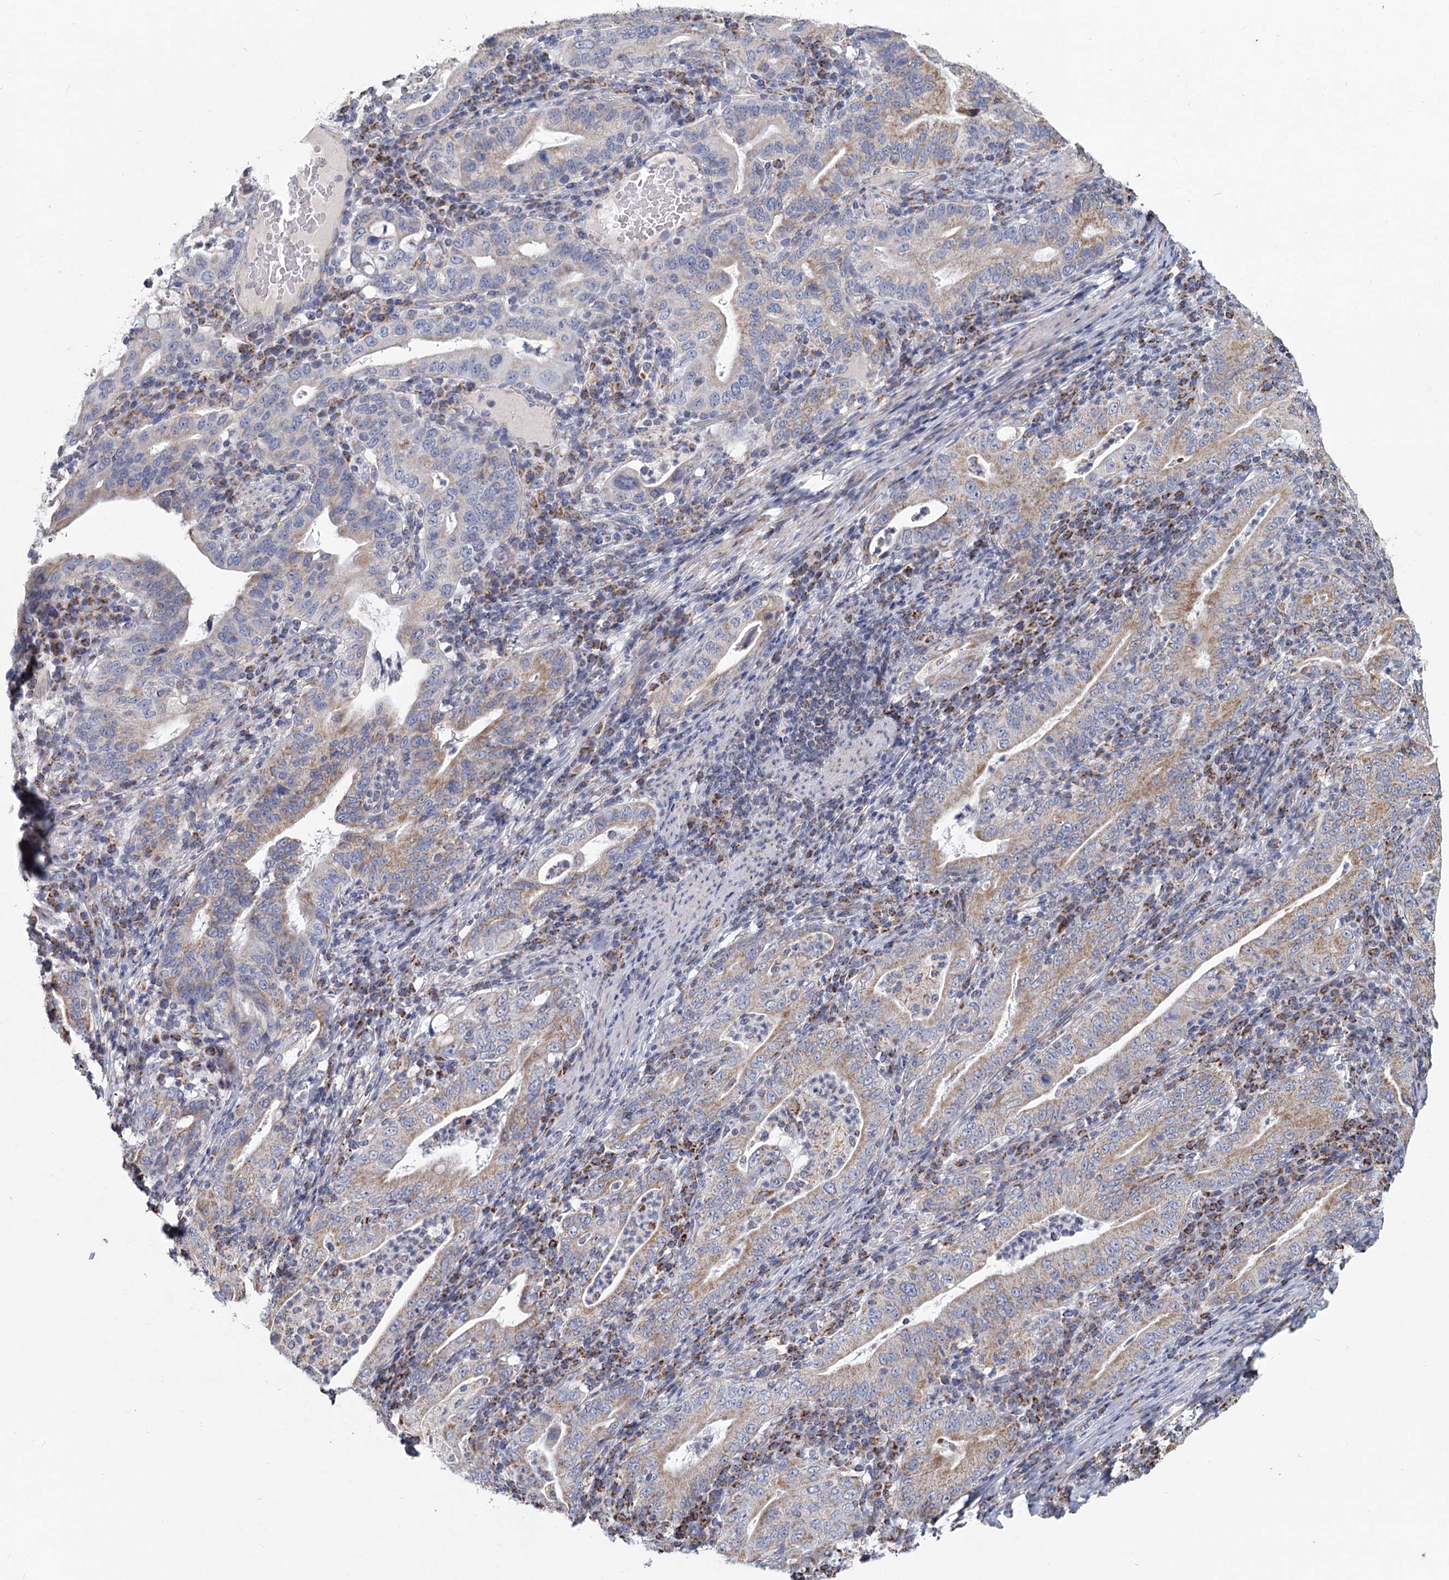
{"staining": {"intensity": "moderate", "quantity": "25%-75%", "location": "cytoplasmic/membranous"}, "tissue": "stomach cancer", "cell_type": "Tumor cells", "image_type": "cancer", "snomed": [{"axis": "morphology", "description": "Normal tissue, NOS"}, {"axis": "morphology", "description": "Adenocarcinoma, NOS"}, {"axis": "topography", "description": "Esophagus"}, {"axis": "topography", "description": "Stomach, upper"}, {"axis": "topography", "description": "Peripheral nerve tissue"}], "caption": "Protein analysis of stomach cancer (adenocarcinoma) tissue demonstrates moderate cytoplasmic/membranous positivity in about 25%-75% of tumor cells.", "gene": "NDUFC2", "patient": {"sex": "male", "age": 62}}